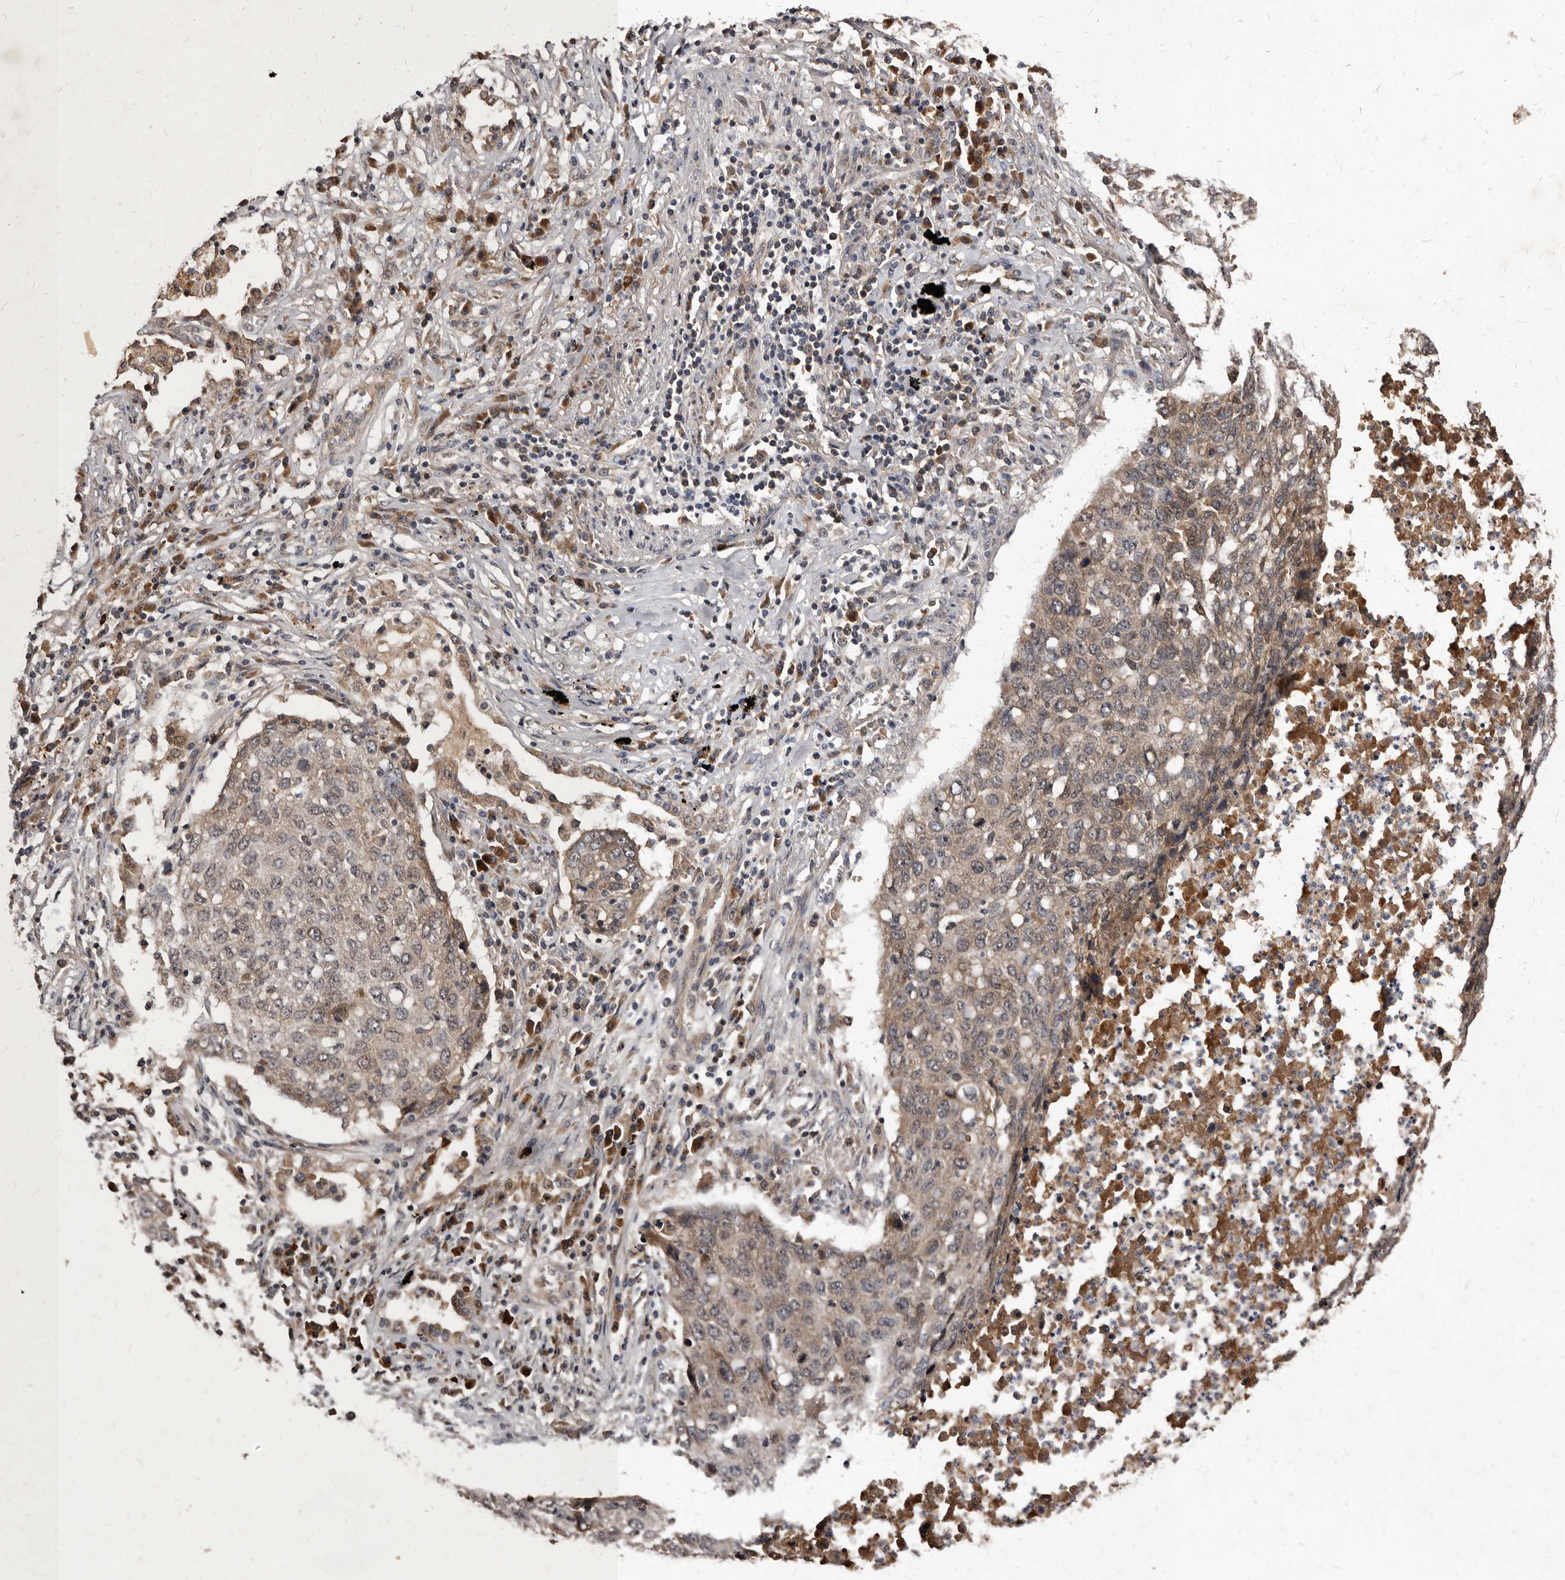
{"staining": {"intensity": "weak", "quantity": ">75%", "location": "cytoplasmic/membranous"}, "tissue": "lung cancer", "cell_type": "Tumor cells", "image_type": "cancer", "snomed": [{"axis": "morphology", "description": "Squamous cell carcinoma, NOS"}, {"axis": "topography", "description": "Lung"}], "caption": "The photomicrograph shows staining of lung cancer, revealing weak cytoplasmic/membranous protein staining (brown color) within tumor cells.", "gene": "PMVK", "patient": {"sex": "female", "age": 63}}